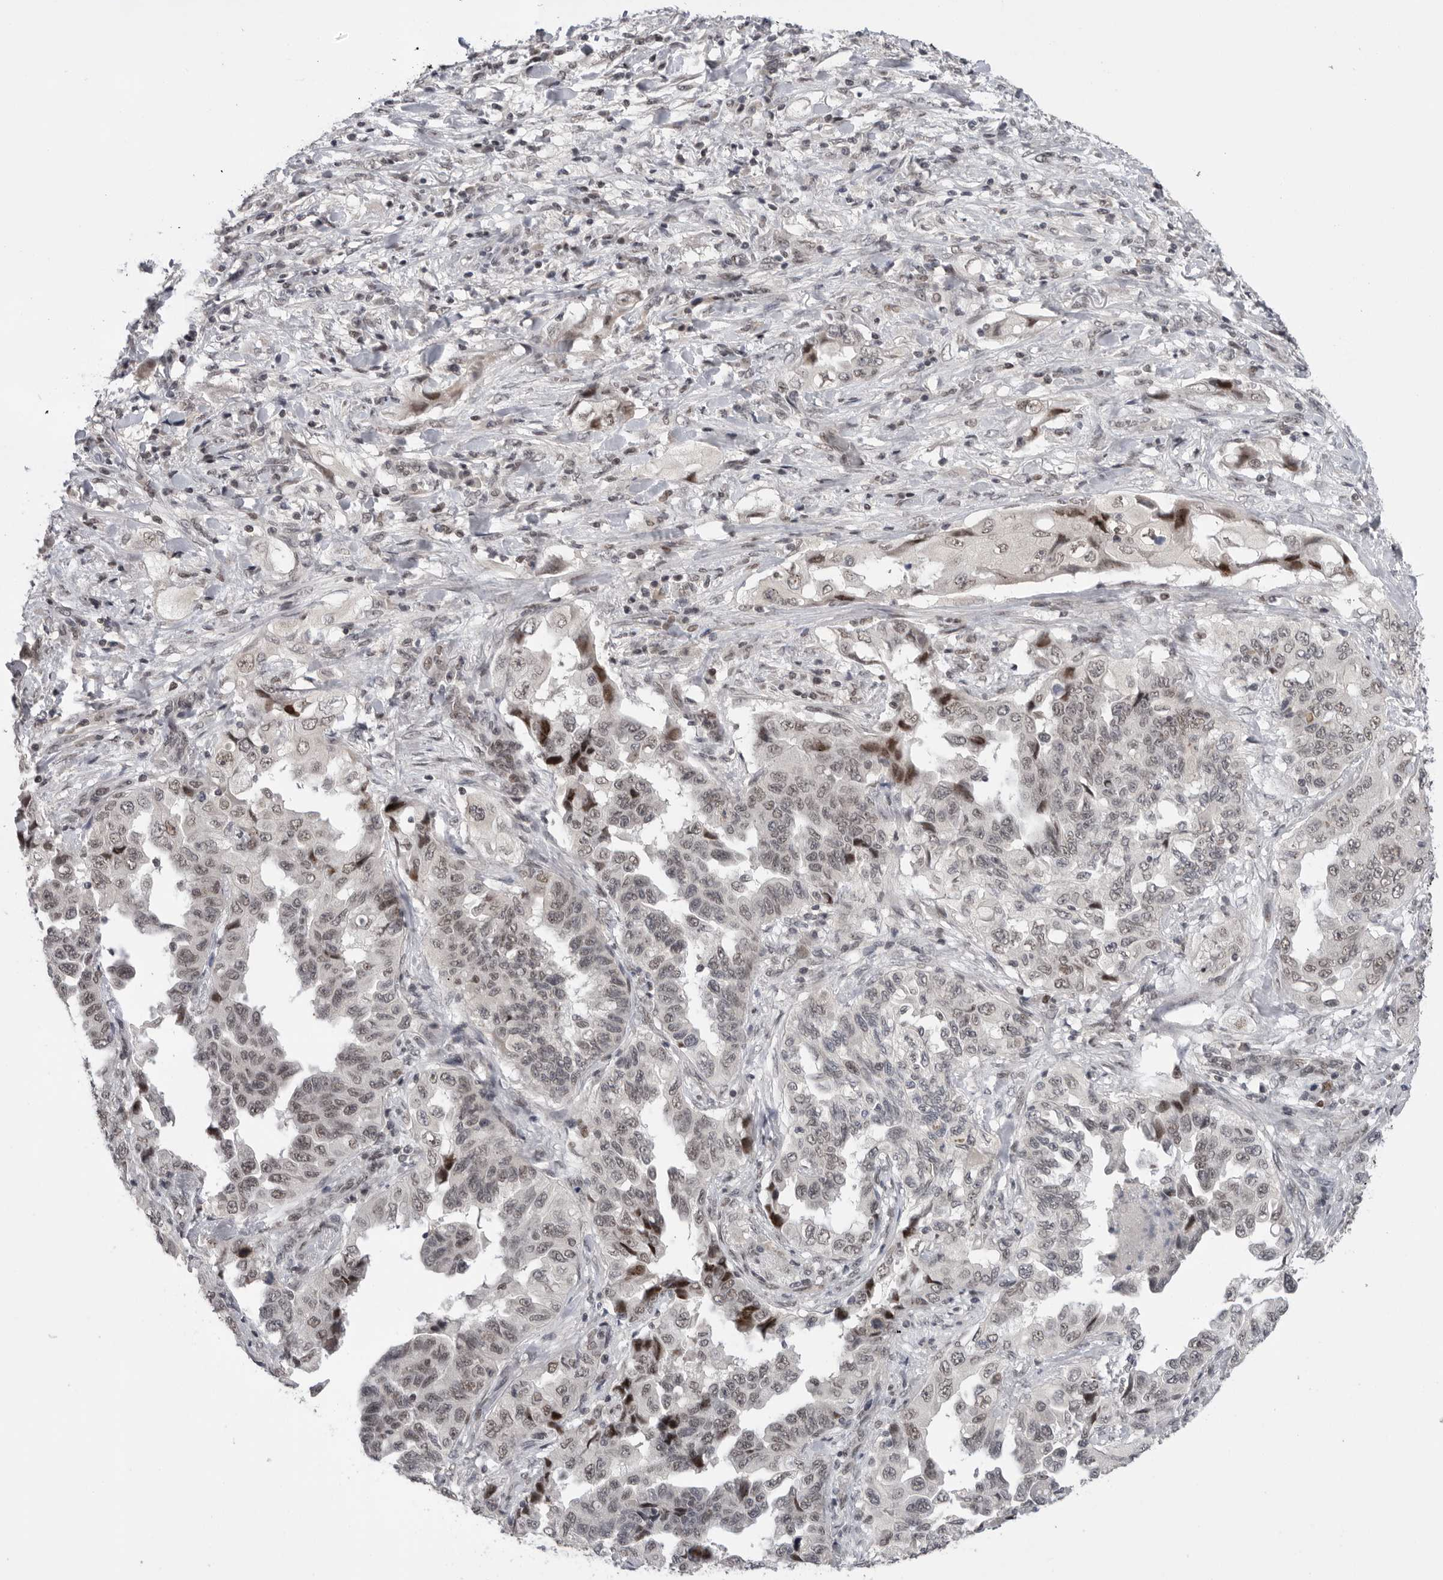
{"staining": {"intensity": "moderate", "quantity": "<25%", "location": "nuclear"}, "tissue": "lung cancer", "cell_type": "Tumor cells", "image_type": "cancer", "snomed": [{"axis": "morphology", "description": "Adenocarcinoma, NOS"}, {"axis": "topography", "description": "Lung"}], "caption": "Moderate nuclear protein staining is identified in about <25% of tumor cells in adenocarcinoma (lung).", "gene": "POU5F1", "patient": {"sex": "female", "age": 51}}